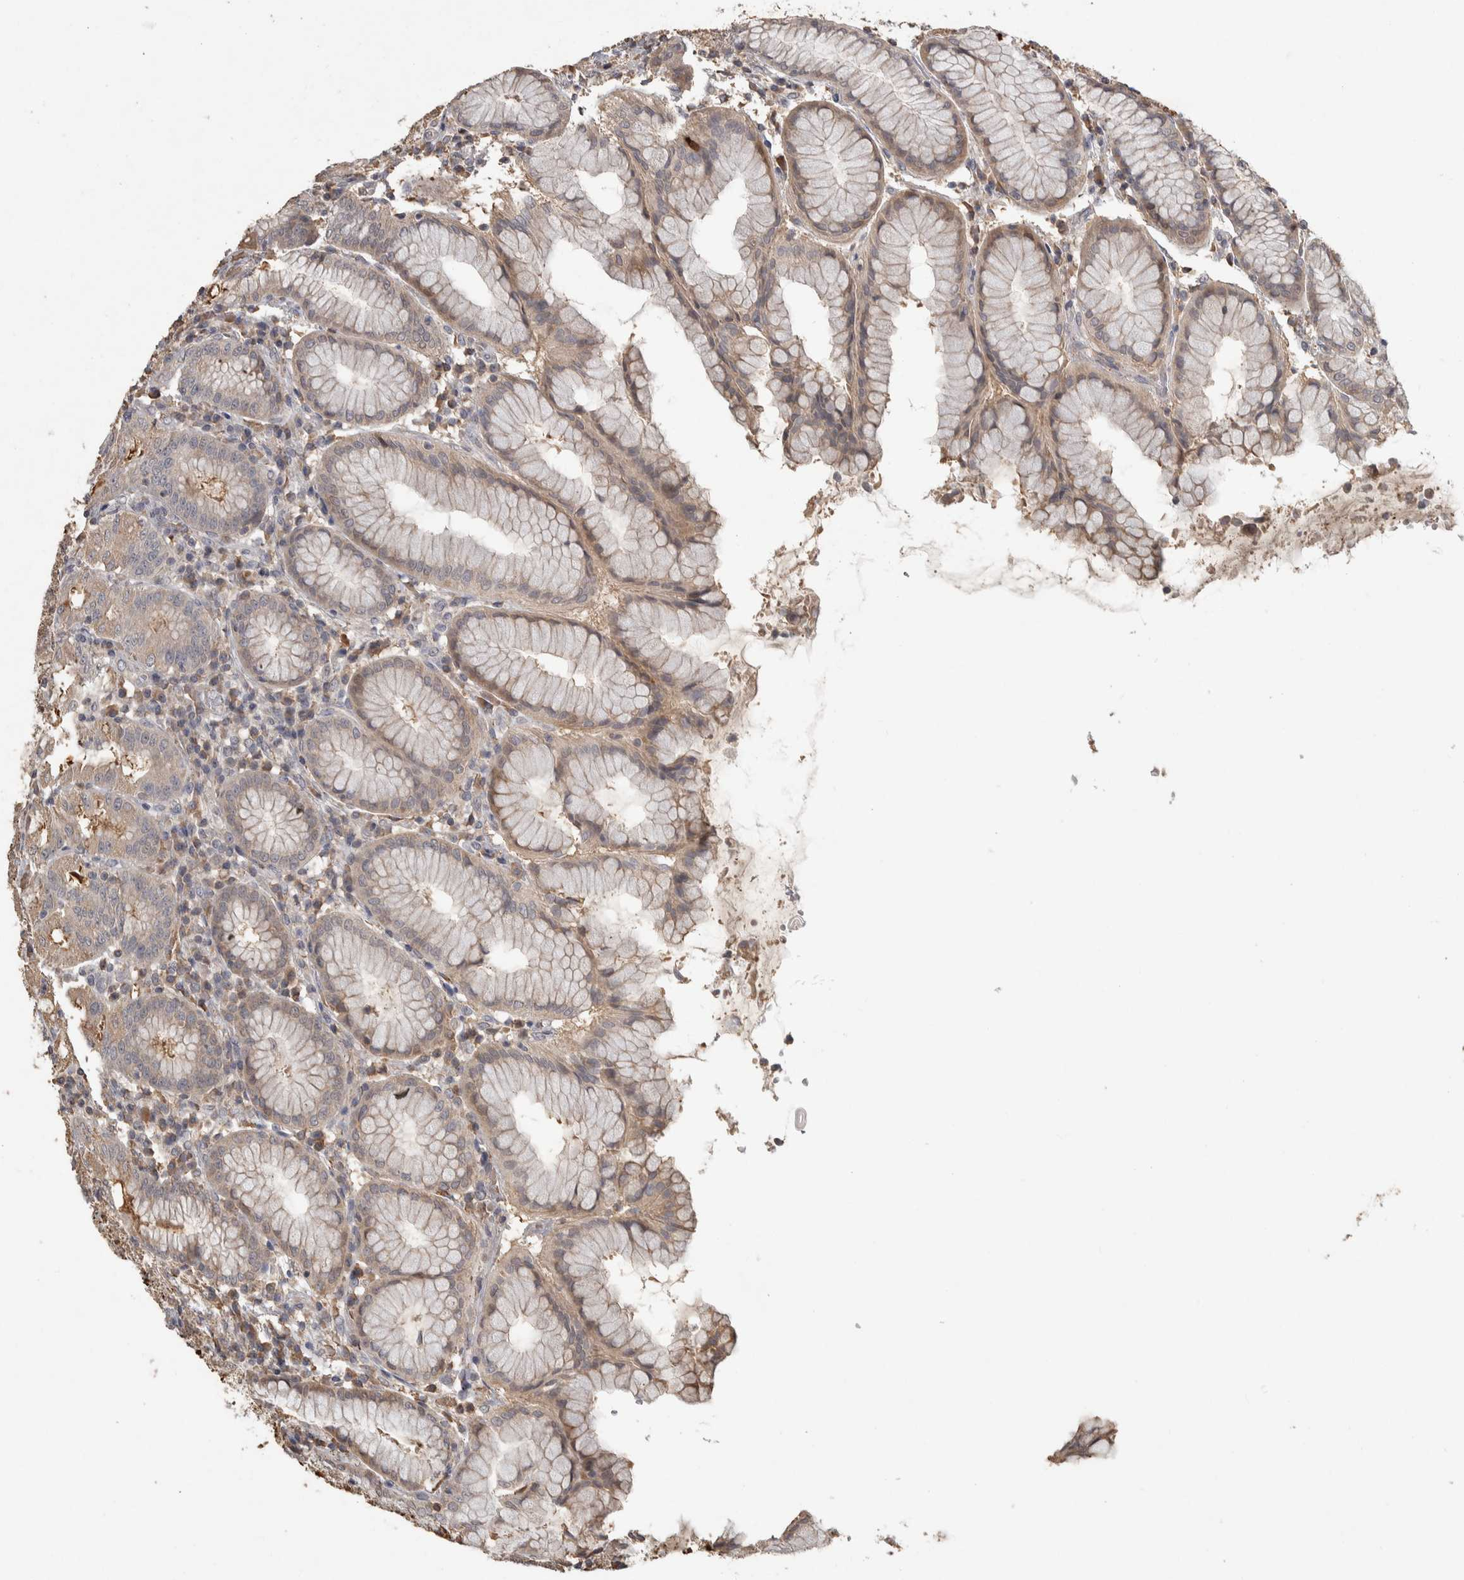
{"staining": {"intensity": "moderate", "quantity": "25%-75%", "location": "cytoplasmic/membranous"}, "tissue": "stomach", "cell_type": "Glandular cells", "image_type": "normal", "snomed": [{"axis": "morphology", "description": "Normal tissue, NOS"}, {"axis": "topography", "description": "Stomach"}, {"axis": "topography", "description": "Stomach, lower"}], "caption": "Stomach stained for a protein (brown) exhibits moderate cytoplasmic/membranous positive positivity in approximately 25%-75% of glandular cells.", "gene": "EIF3H", "patient": {"sex": "female", "age": 56}}